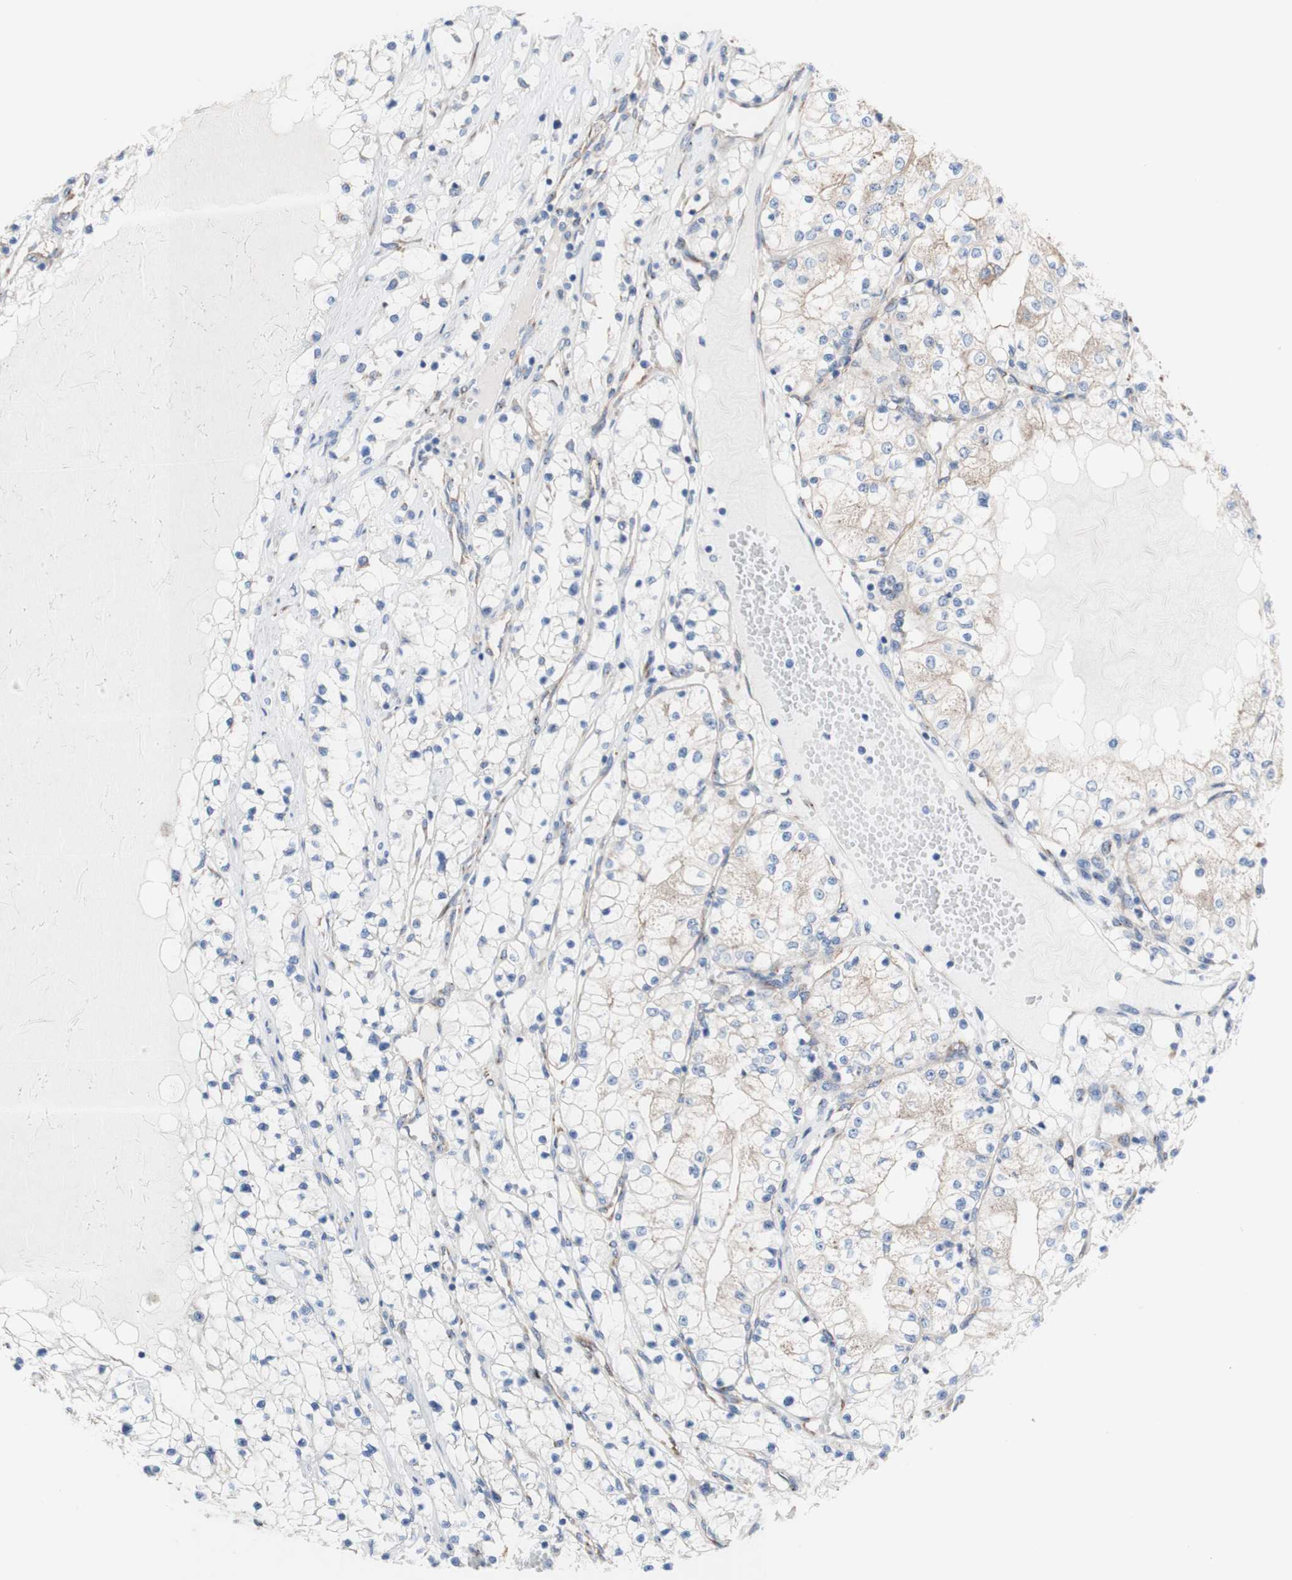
{"staining": {"intensity": "weak", "quantity": "<25%", "location": "cytoplasmic/membranous"}, "tissue": "renal cancer", "cell_type": "Tumor cells", "image_type": "cancer", "snomed": [{"axis": "morphology", "description": "Adenocarcinoma, NOS"}, {"axis": "topography", "description": "Kidney"}], "caption": "Protein analysis of renal adenocarcinoma shows no significant positivity in tumor cells.", "gene": "LRIG3", "patient": {"sex": "male", "age": 68}}